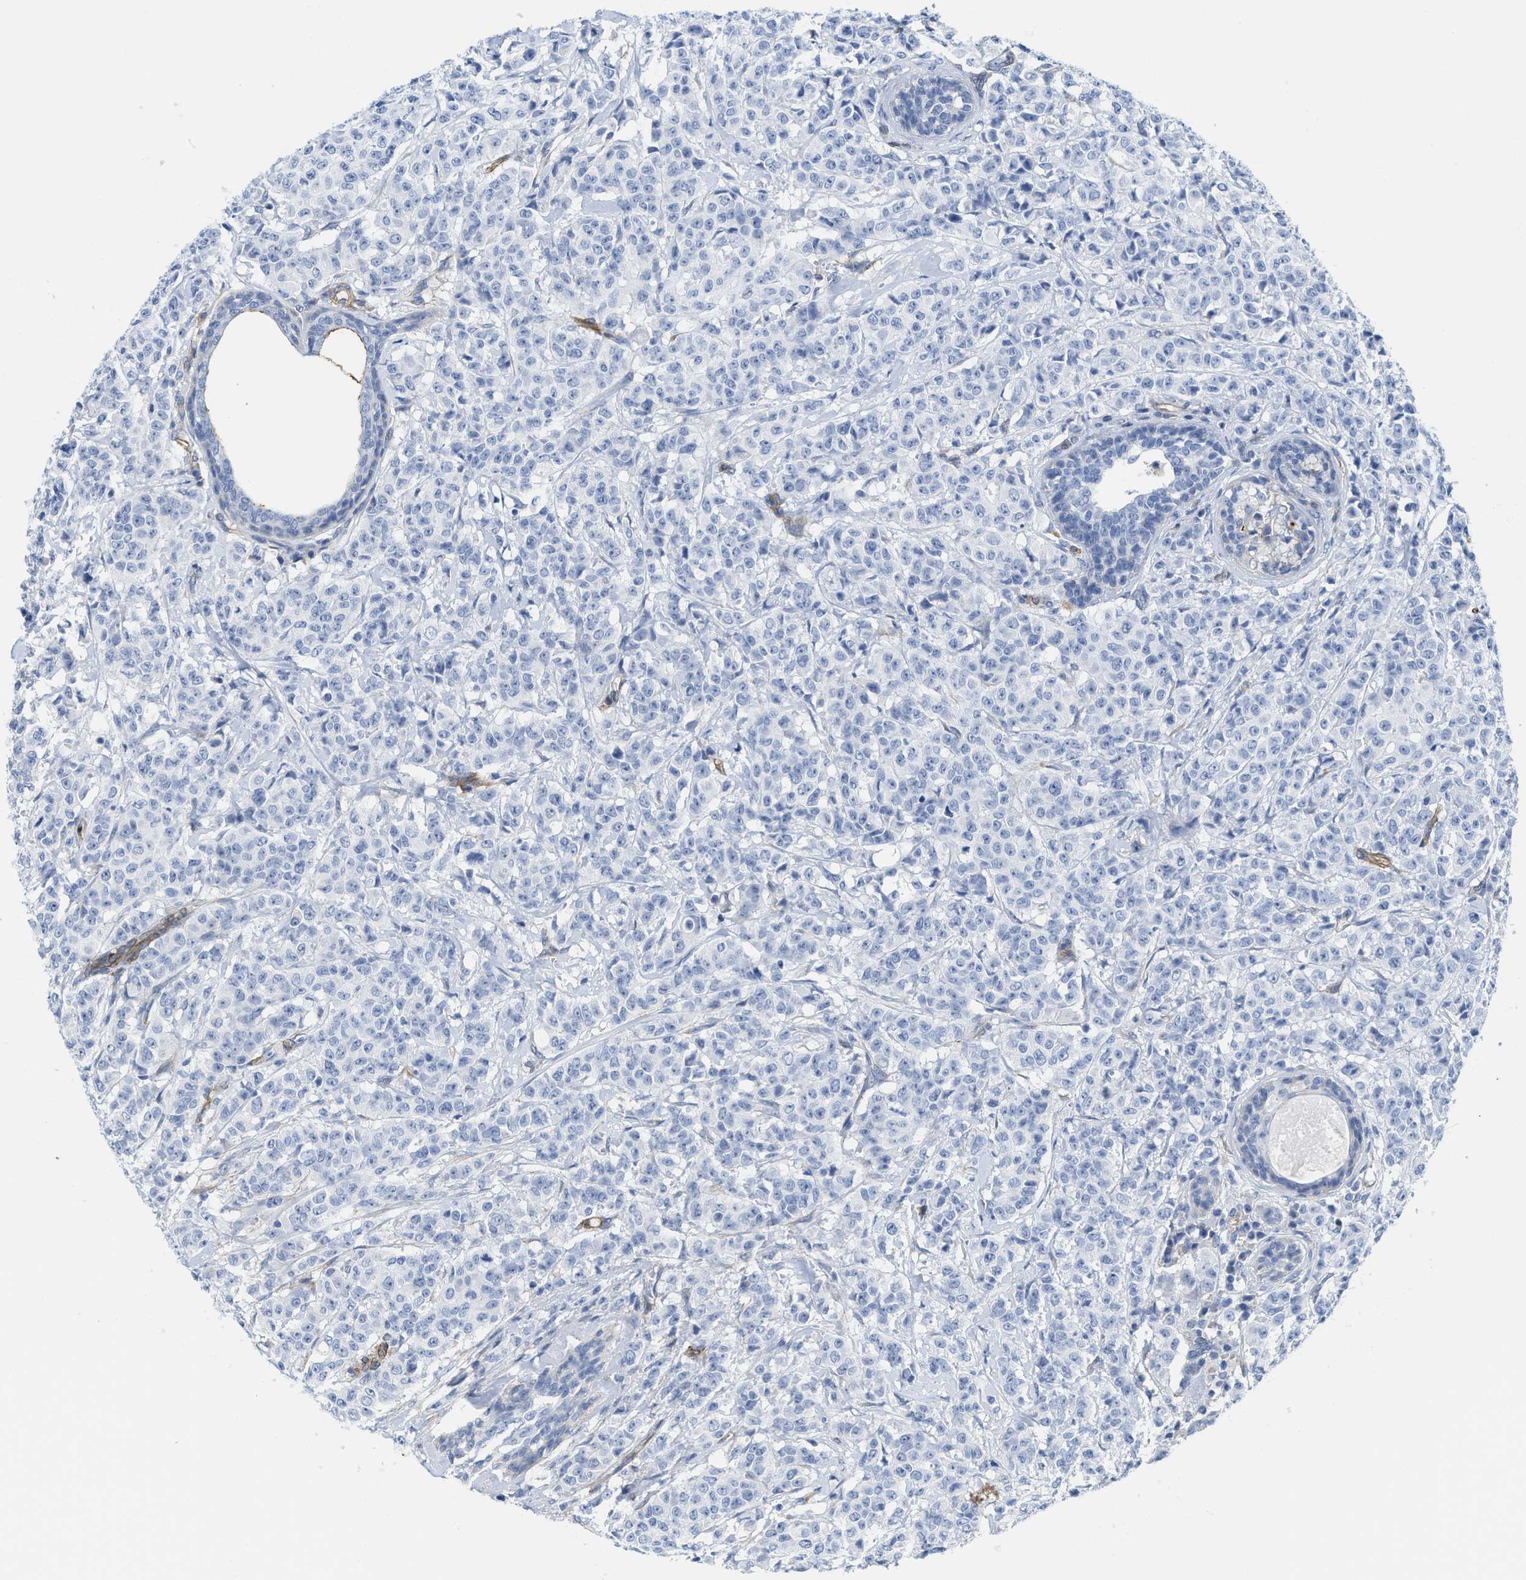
{"staining": {"intensity": "negative", "quantity": "none", "location": "none"}, "tissue": "breast cancer", "cell_type": "Tumor cells", "image_type": "cancer", "snomed": [{"axis": "morphology", "description": "Normal tissue, NOS"}, {"axis": "morphology", "description": "Duct carcinoma"}, {"axis": "topography", "description": "Breast"}], "caption": "A high-resolution image shows immunohistochemistry staining of breast infiltrating ductal carcinoma, which reveals no significant positivity in tumor cells.", "gene": "TUB", "patient": {"sex": "female", "age": 40}}